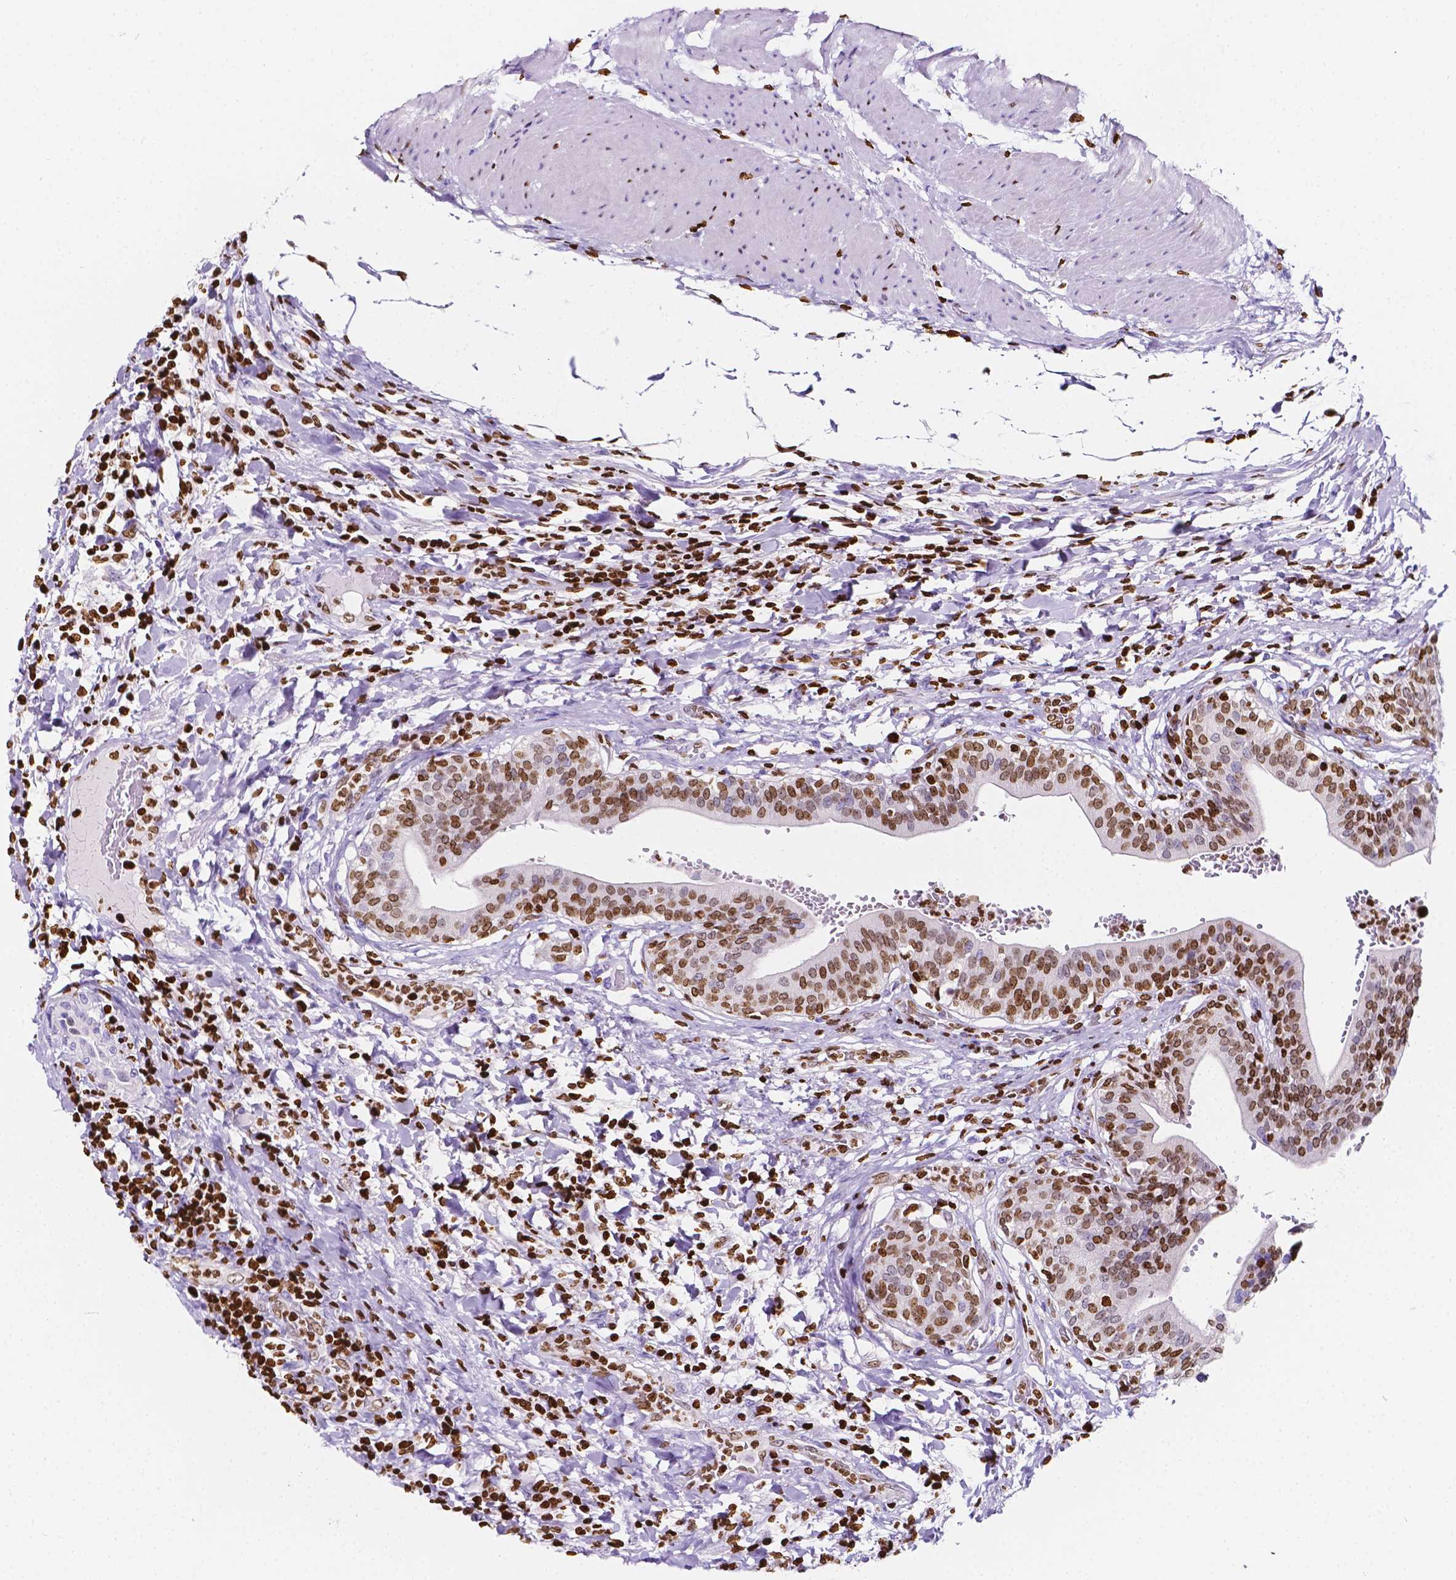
{"staining": {"intensity": "moderate", "quantity": "25%-75%", "location": "nuclear"}, "tissue": "urinary bladder", "cell_type": "Urothelial cells", "image_type": "normal", "snomed": [{"axis": "morphology", "description": "Normal tissue, NOS"}, {"axis": "topography", "description": "Urinary bladder"}, {"axis": "topography", "description": "Peripheral nerve tissue"}], "caption": "Moderate nuclear expression is seen in approximately 25%-75% of urothelial cells in normal urinary bladder.", "gene": "CBY3", "patient": {"sex": "male", "age": 66}}